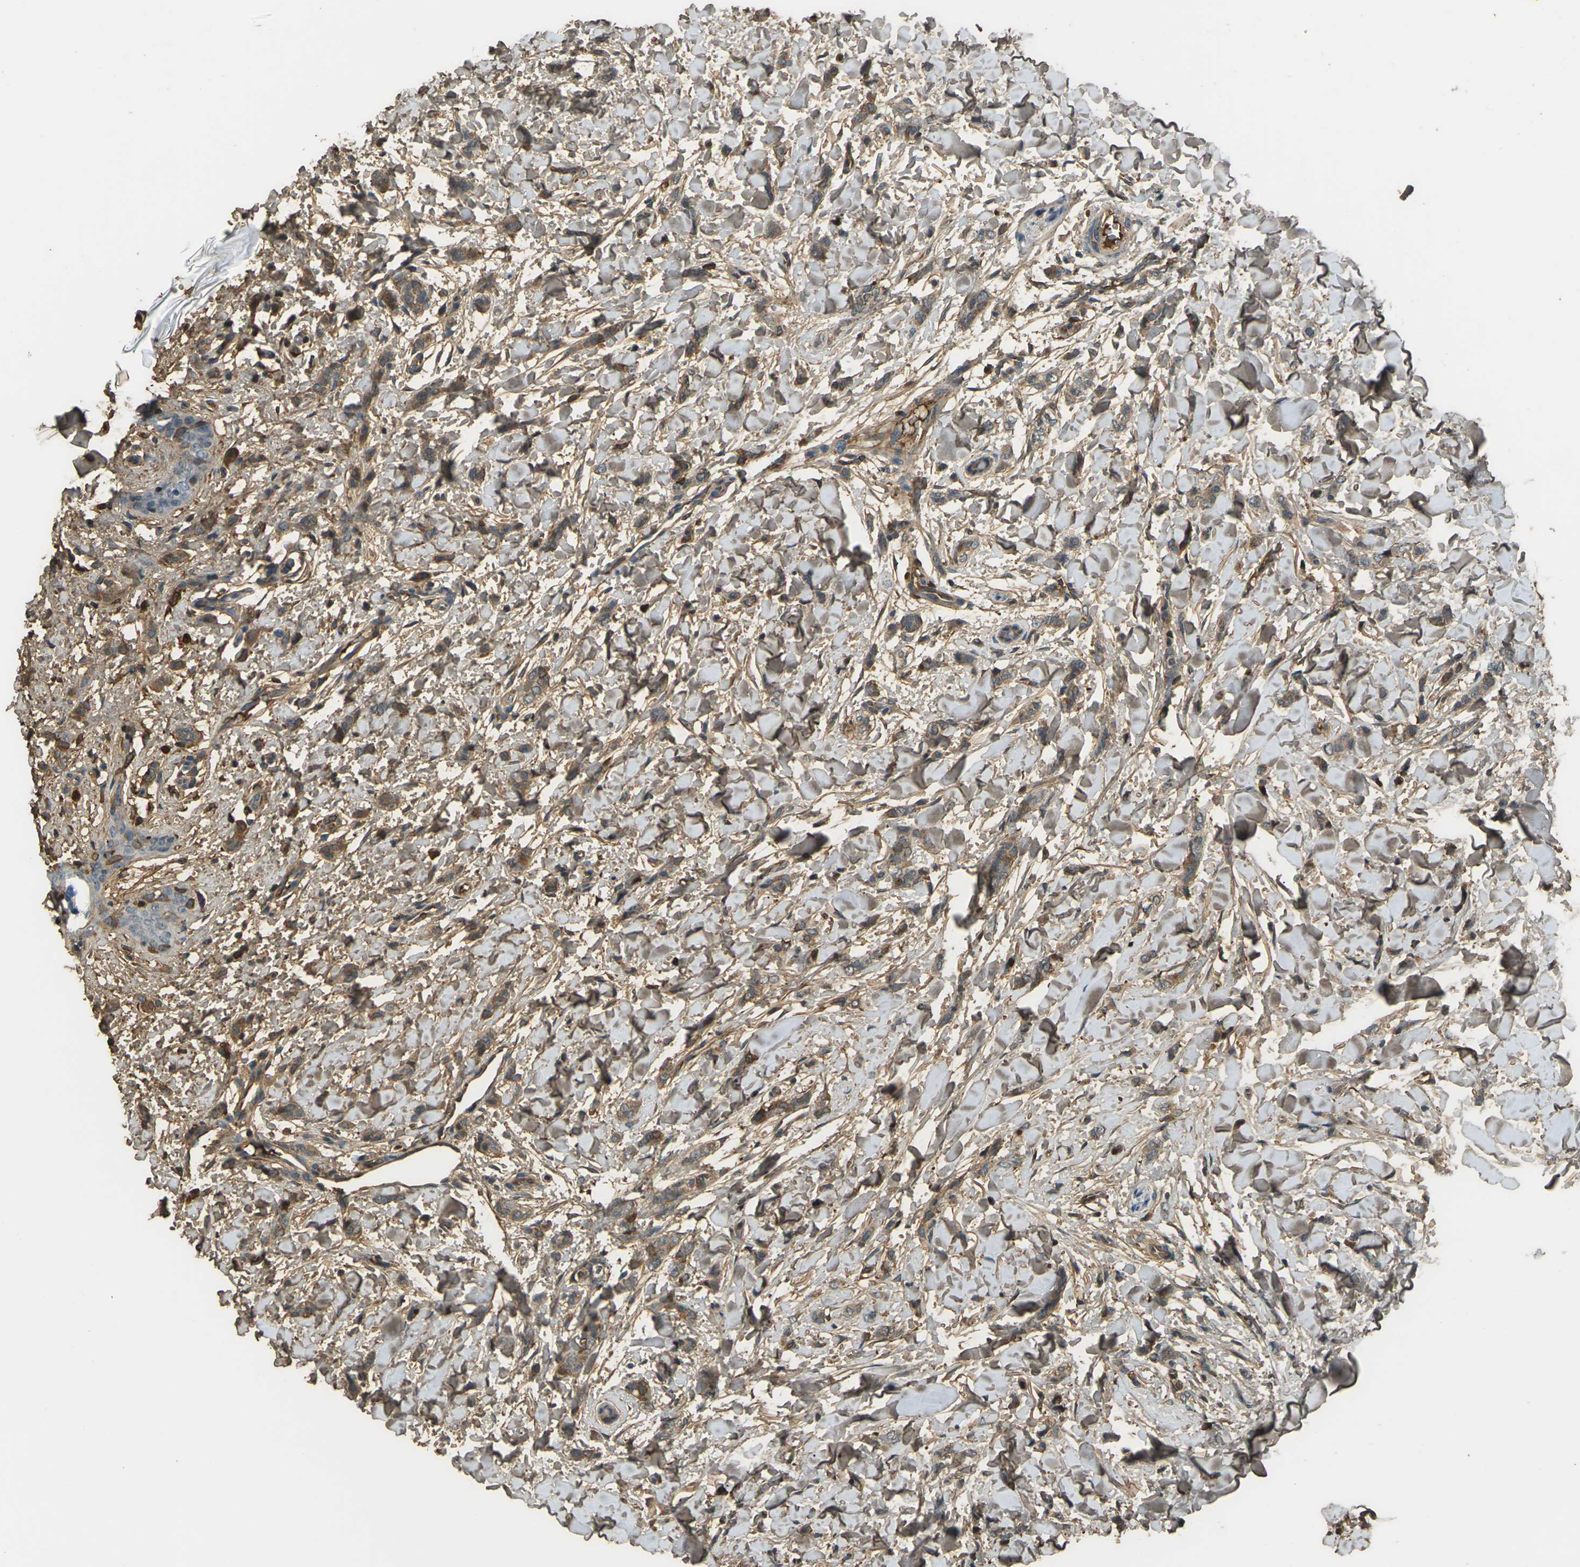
{"staining": {"intensity": "moderate", "quantity": "25%-75%", "location": "cytoplasmic/membranous"}, "tissue": "breast cancer", "cell_type": "Tumor cells", "image_type": "cancer", "snomed": [{"axis": "morphology", "description": "Lobular carcinoma"}, {"axis": "topography", "description": "Skin"}, {"axis": "topography", "description": "Breast"}], "caption": "High-power microscopy captured an immunohistochemistry image of lobular carcinoma (breast), revealing moderate cytoplasmic/membranous staining in about 25%-75% of tumor cells.", "gene": "CYP1B1", "patient": {"sex": "female", "age": 46}}